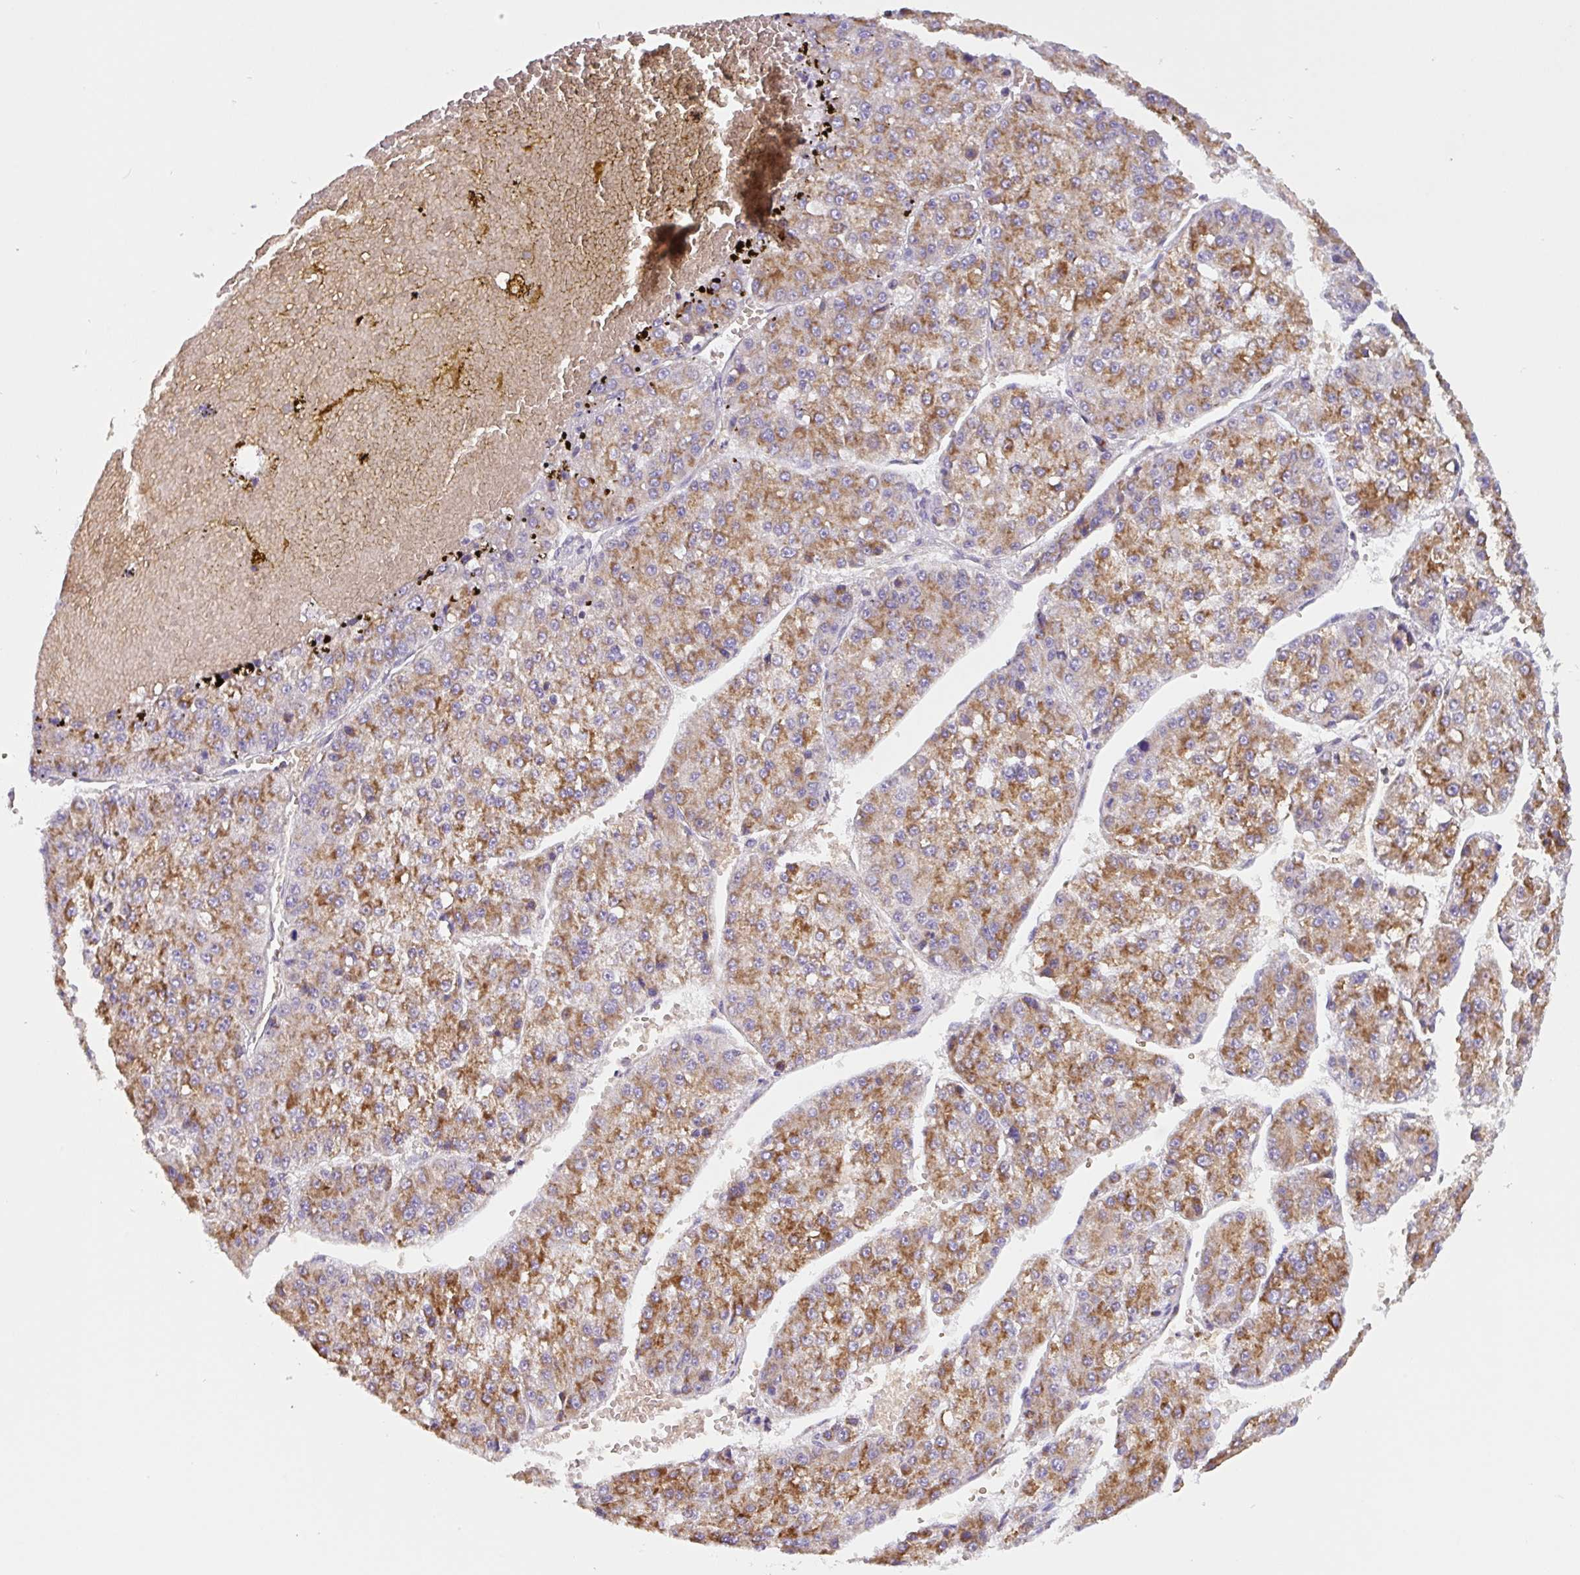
{"staining": {"intensity": "moderate", "quantity": ">75%", "location": "cytoplasmic/membranous"}, "tissue": "liver cancer", "cell_type": "Tumor cells", "image_type": "cancer", "snomed": [{"axis": "morphology", "description": "Carcinoma, Hepatocellular, NOS"}, {"axis": "topography", "description": "Liver"}], "caption": "High-magnification brightfield microscopy of hepatocellular carcinoma (liver) stained with DAB (3,3'-diaminobenzidine) (brown) and counterstained with hematoxylin (blue). tumor cells exhibit moderate cytoplasmic/membranous expression is present in about>75% of cells.", "gene": "MT-CO2", "patient": {"sex": "female", "age": 73}}